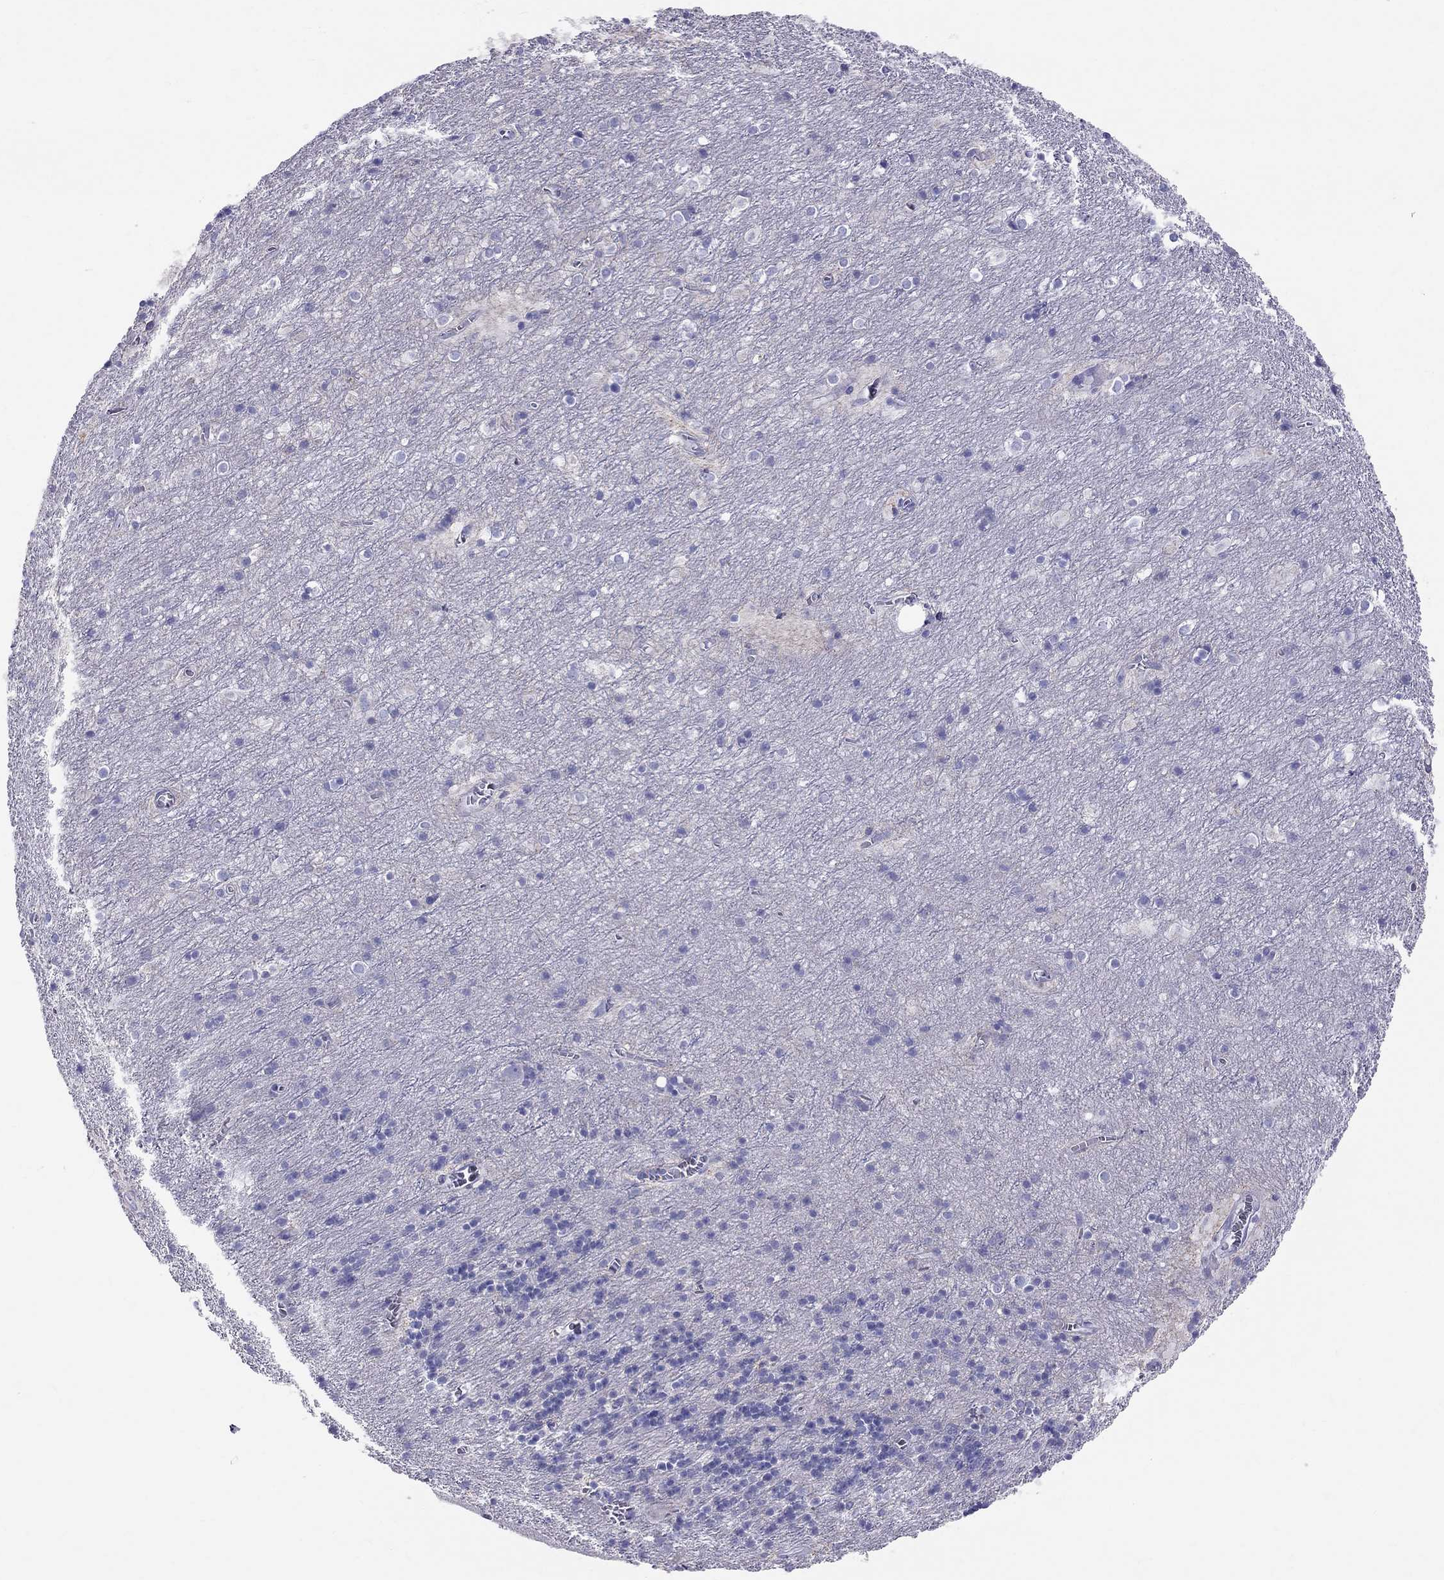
{"staining": {"intensity": "negative", "quantity": "none", "location": "none"}, "tissue": "cerebellum", "cell_type": "Cells in granular layer", "image_type": "normal", "snomed": [{"axis": "morphology", "description": "Normal tissue, NOS"}, {"axis": "topography", "description": "Cerebellum"}], "caption": "This is a micrograph of immunohistochemistry (IHC) staining of benign cerebellum, which shows no staining in cells in granular layer. (Brightfield microscopy of DAB (3,3'-diaminobenzidine) immunohistochemistry at high magnification).", "gene": "DNAAF6", "patient": {"sex": "male", "age": 70}}